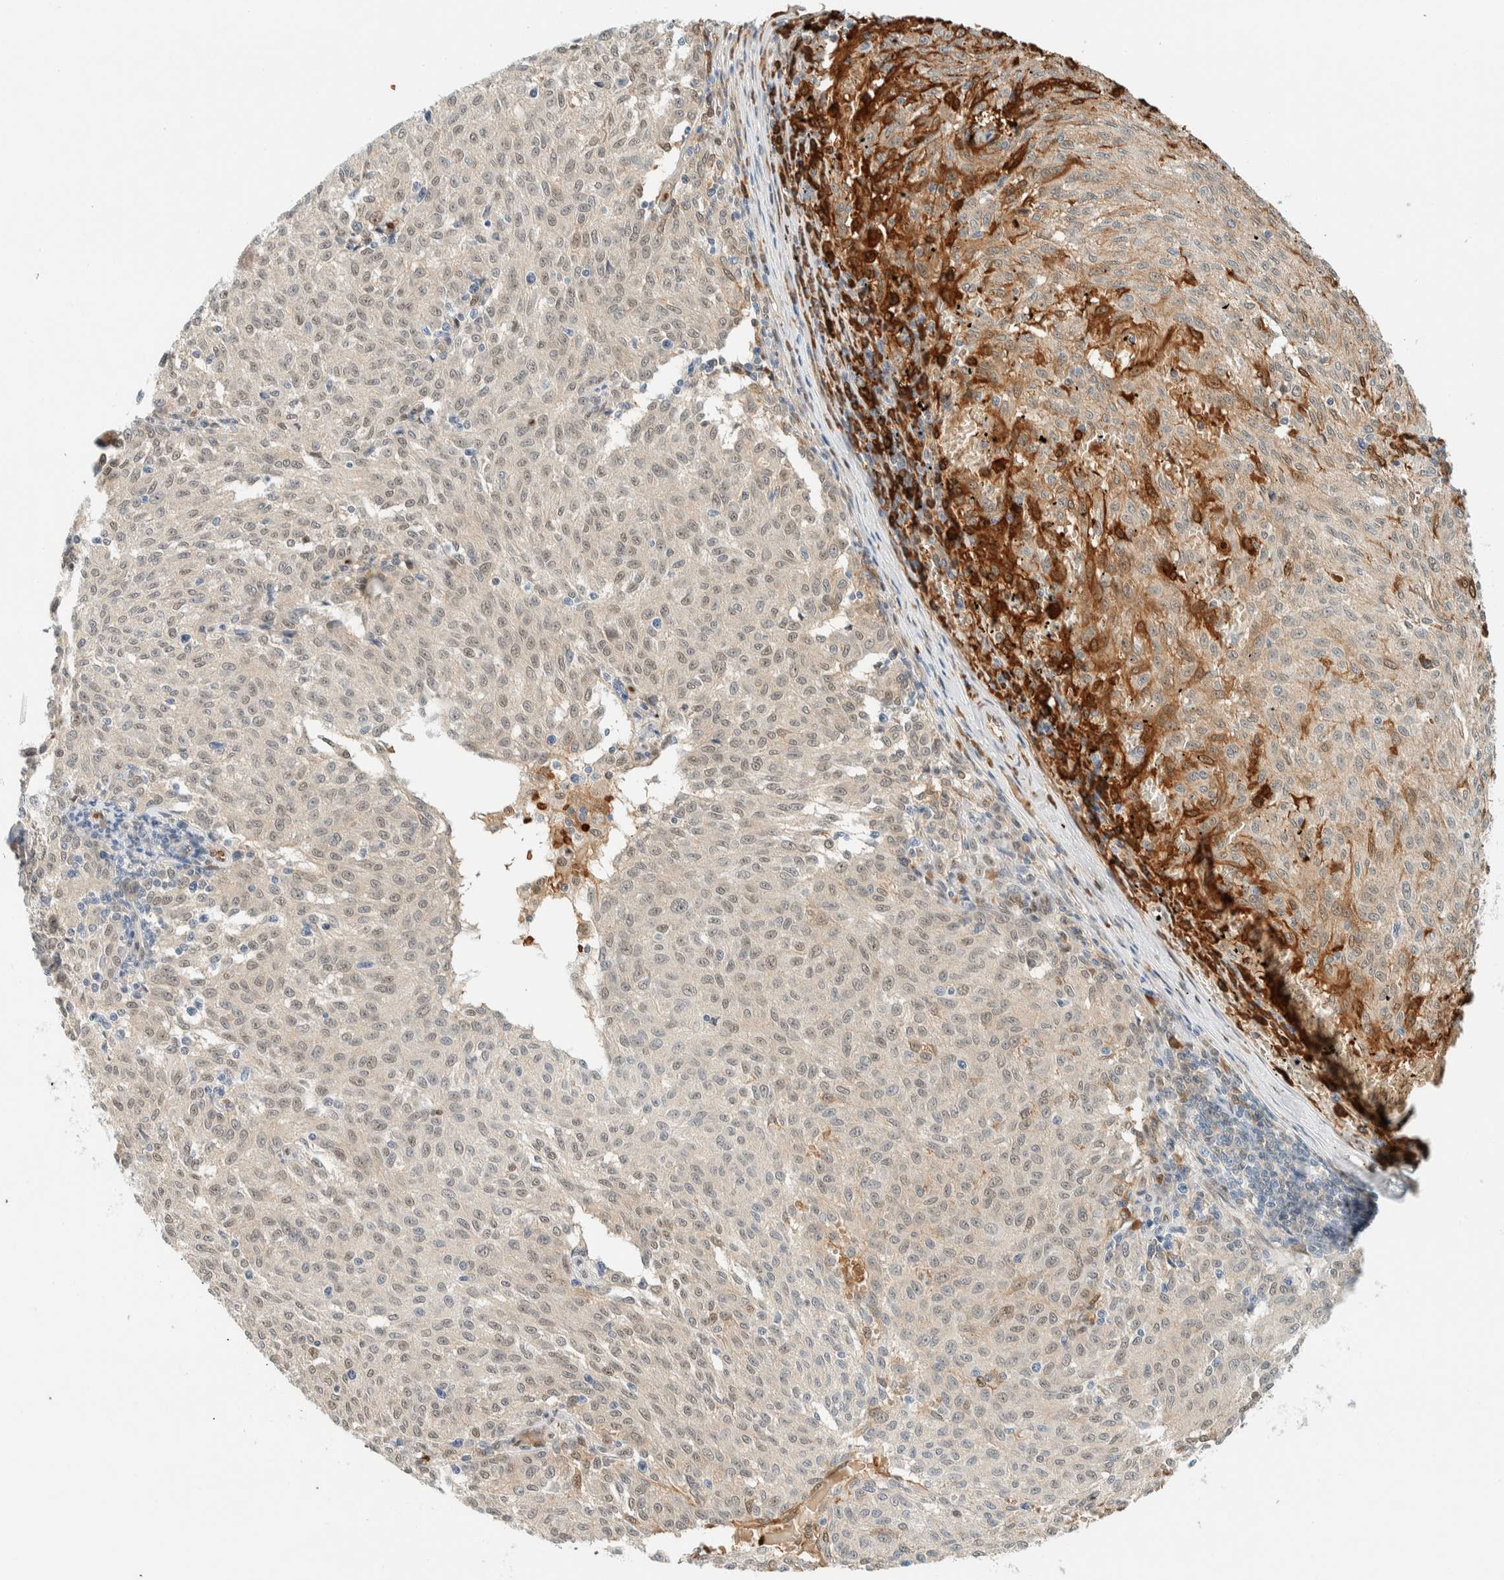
{"staining": {"intensity": "weak", "quantity": "<25%", "location": "nuclear"}, "tissue": "melanoma", "cell_type": "Tumor cells", "image_type": "cancer", "snomed": [{"axis": "morphology", "description": "Malignant melanoma, NOS"}, {"axis": "topography", "description": "Skin"}], "caption": "Immunohistochemistry (IHC) micrograph of neoplastic tissue: human malignant melanoma stained with DAB displays no significant protein staining in tumor cells.", "gene": "TSTD2", "patient": {"sex": "female", "age": 72}}